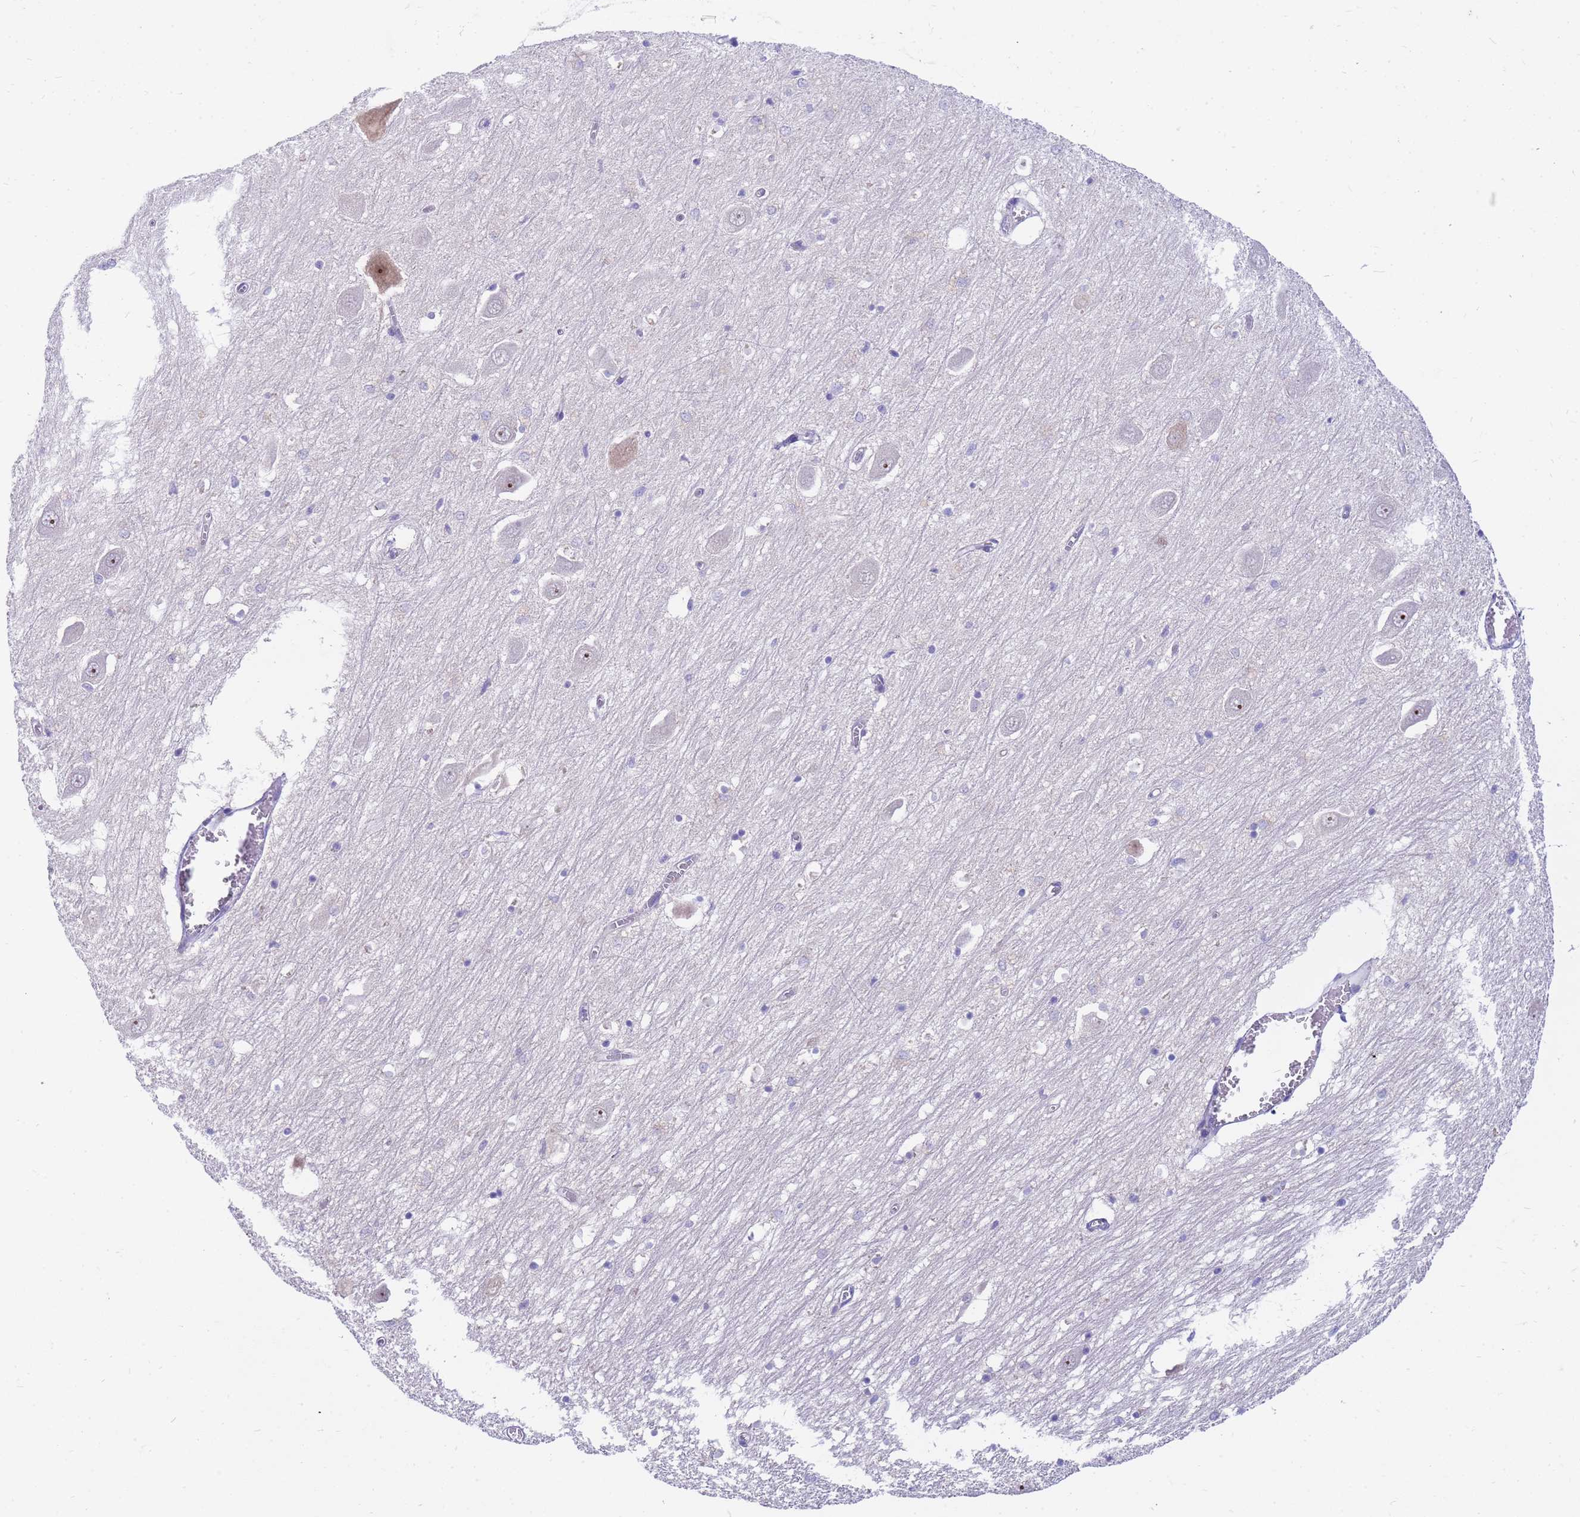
{"staining": {"intensity": "negative", "quantity": "none", "location": "none"}, "tissue": "hippocampus", "cell_type": "Glial cells", "image_type": "normal", "snomed": [{"axis": "morphology", "description": "Normal tissue, NOS"}, {"axis": "topography", "description": "Hippocampus"}], "caption": "A high-resolution image shows immunohistochemistry (IHC) staining of unremarkable hippocampus, which exhibits no significant staining in glial cells.", "gene": "LRATD1", "patient": {"sex": "male", "age": 70}}